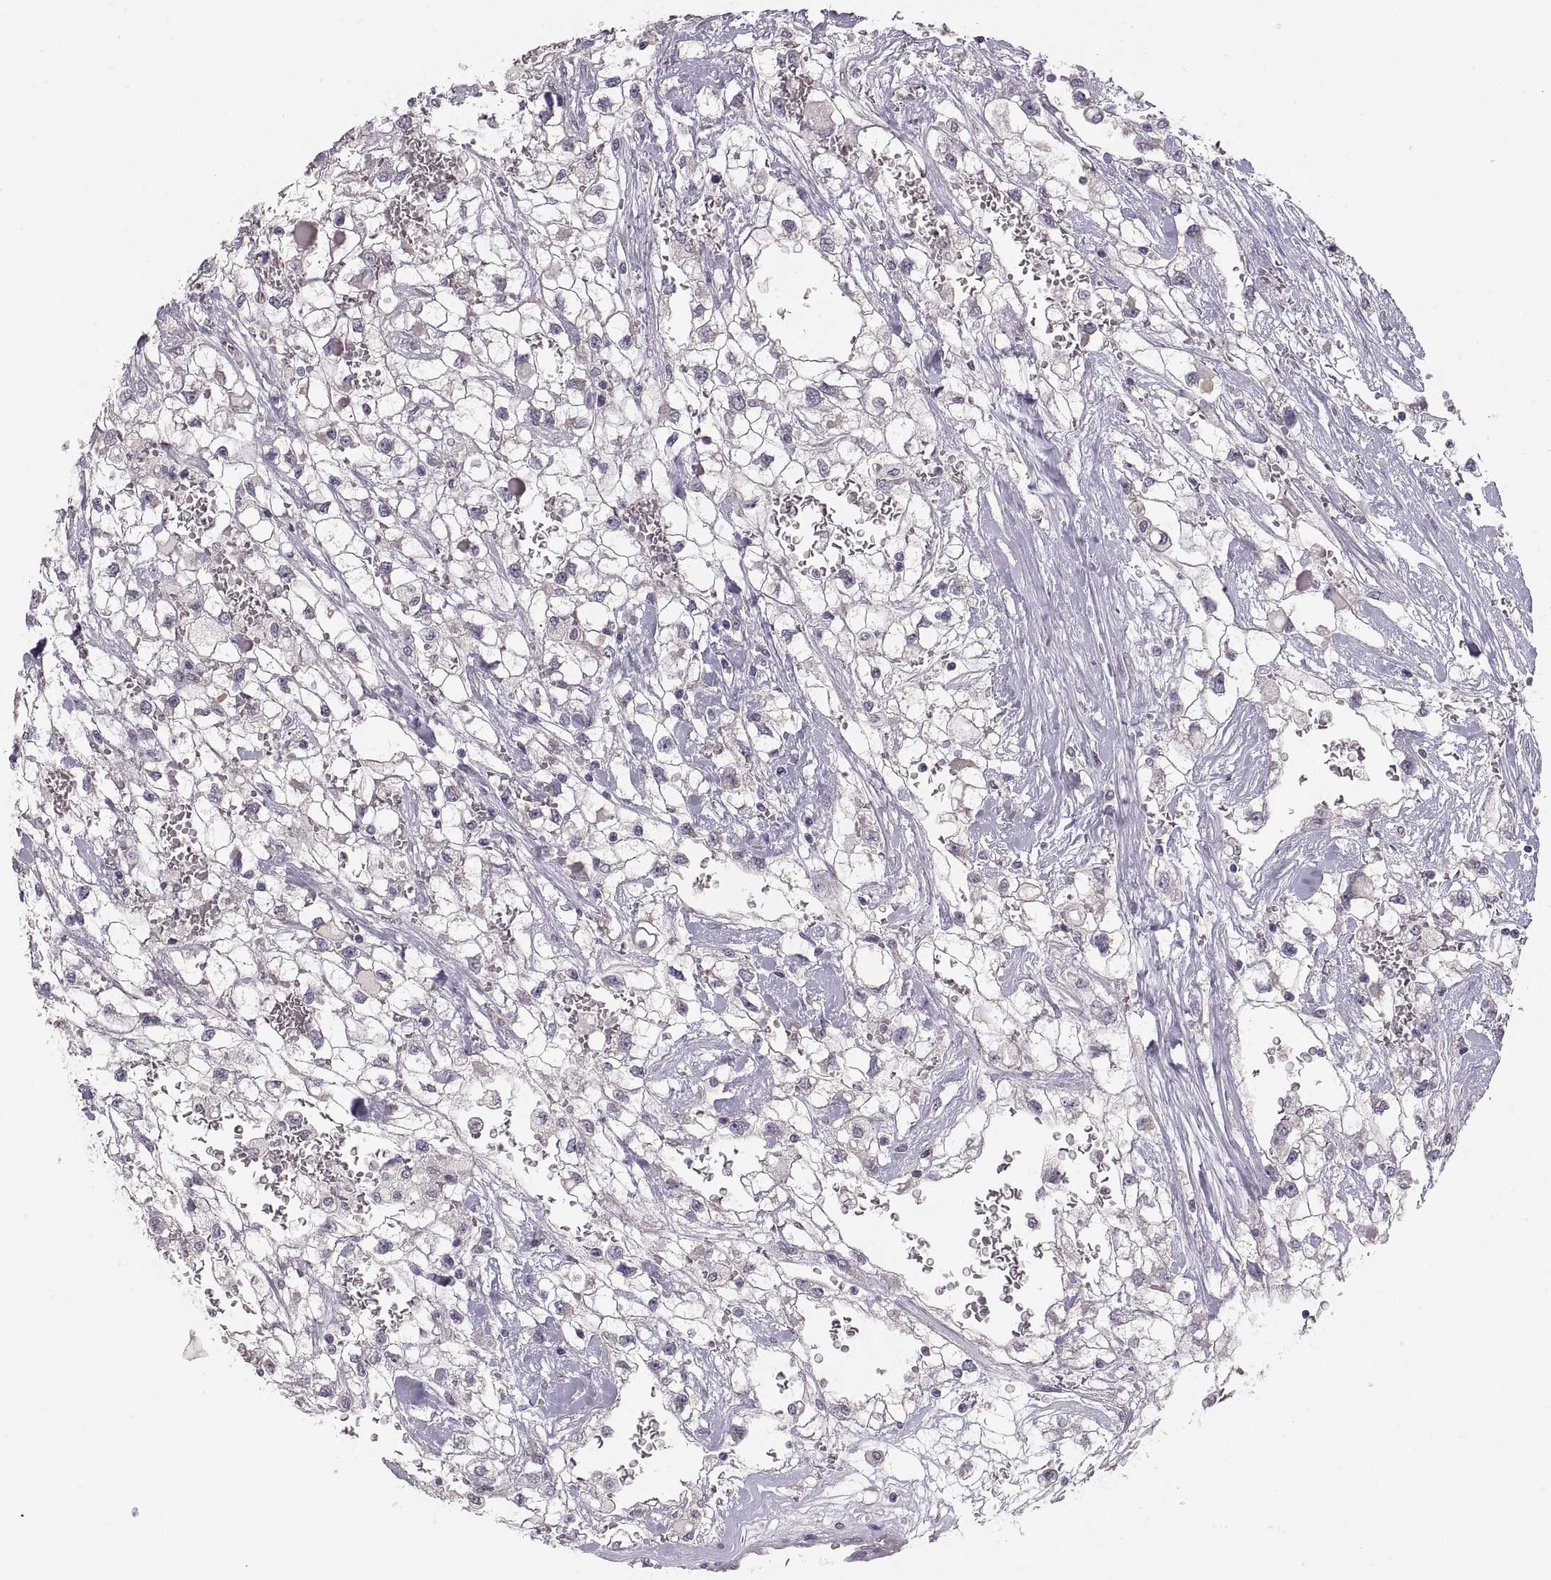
{"staining": {"intensity": "negative", "quantity": "none", "location": "none"}, "tissue": "renal cancer", "cell_type": "Tumor cells", "image_type": "cancer", "snomed": [{"axis": "morphology", "description": "Adenocarcinoma, NOS"}, {"axis": "topography", "description": "Kidney"}], "caption": "An image of human renal adenocarcinoma is negative for staining in tumor cells.", "gene": "HMGCR", "patient": {"sex": "male", "age": 59}}